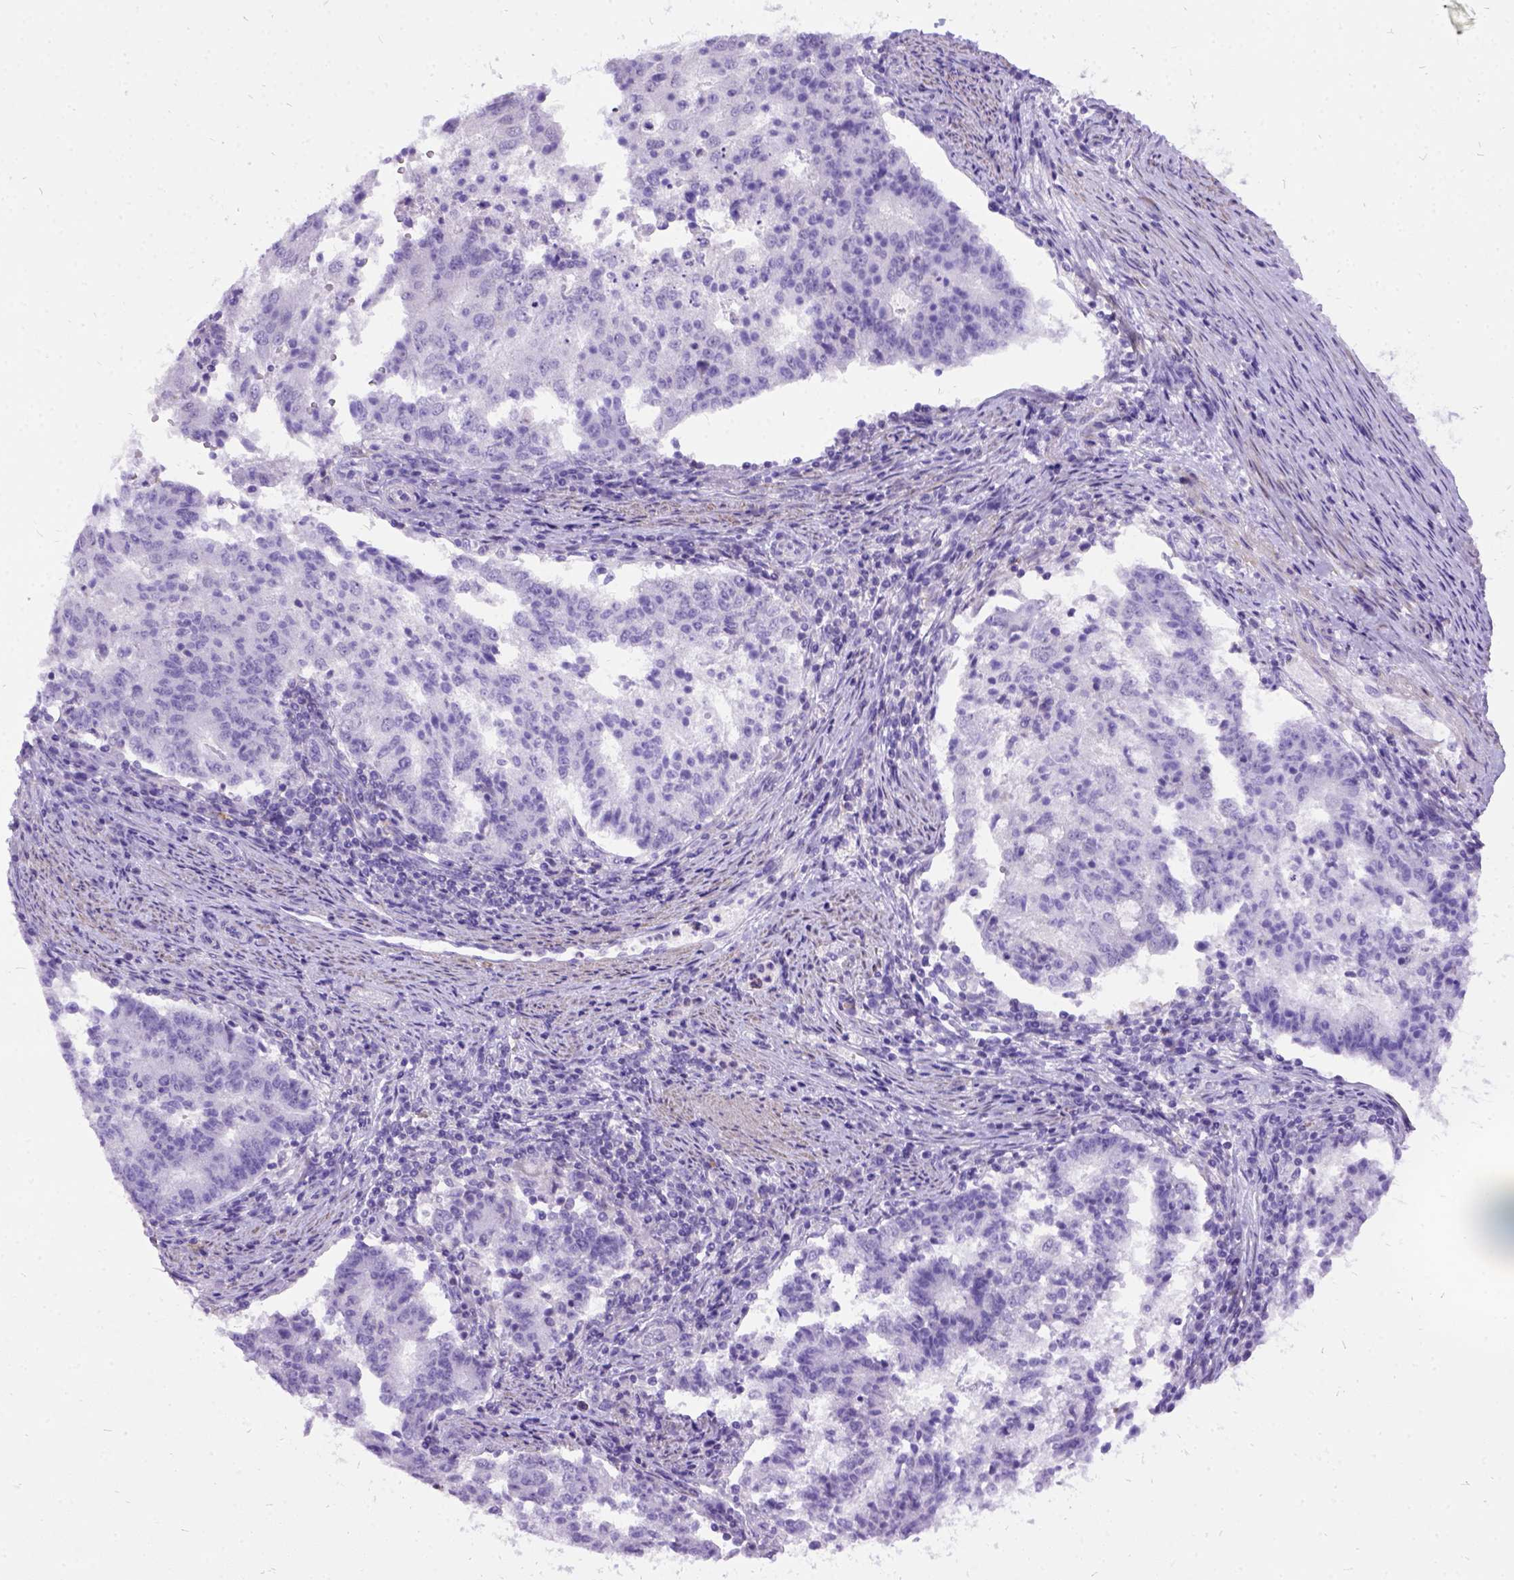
{"staining": {"intensity": "negative", "quantity": "none", "location": "none"}, "tissue": "endometrial cancer", "cell_type": "Tumor cells", "image_type": "cancer", "snomed": [{"axis": "morphology", "description": "Adenocarcinoma, NOS"}, {"axis": "topography", "description": "Endometrium"}], "caption": "Endometrial adenocarcinoma was stained to show a protein in brown. There is no significant expression in tumor cells.", "gene": "PRG2", "patient": {"sex": "female", "age": 82}}